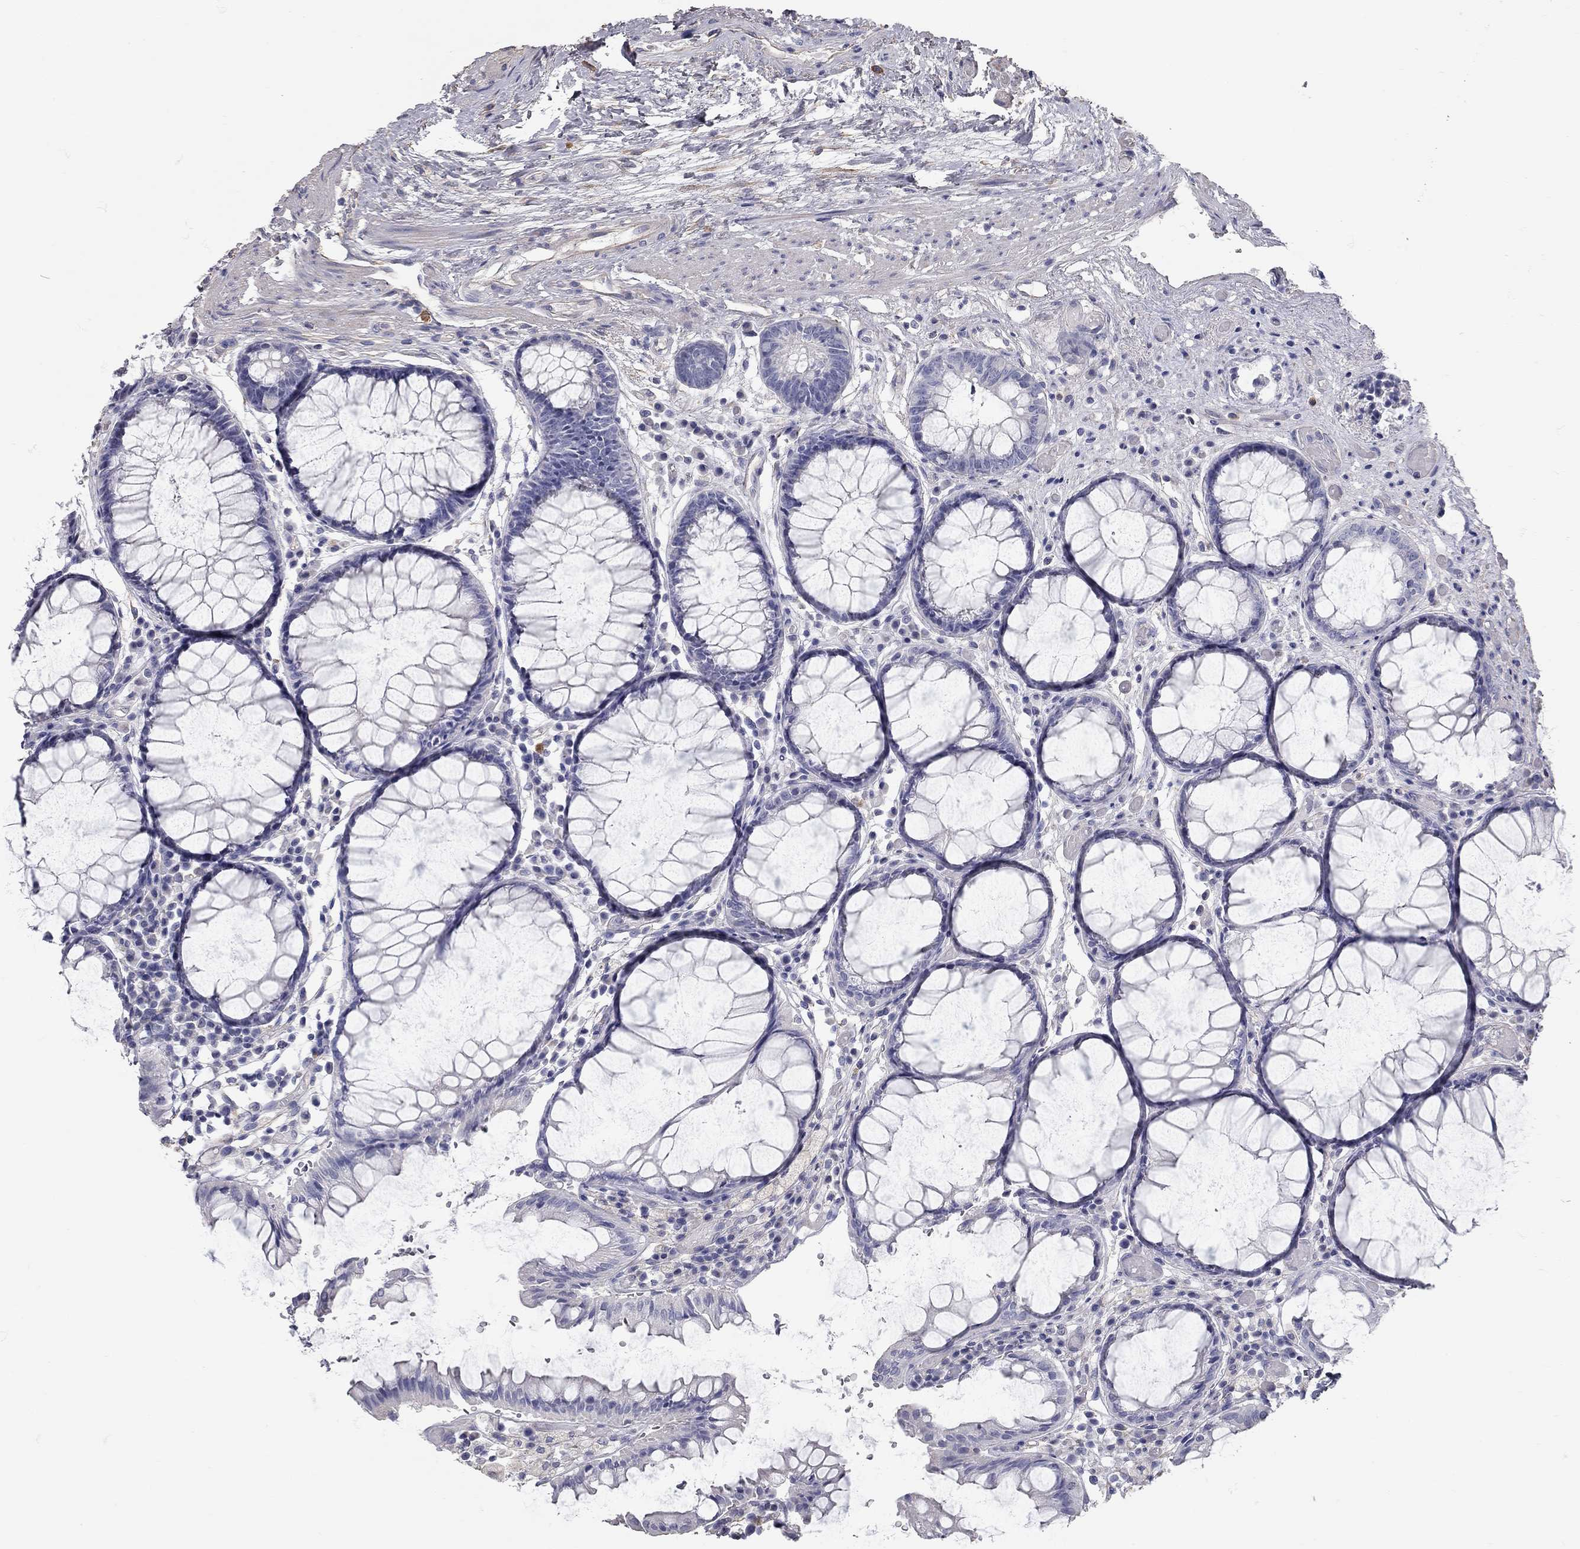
{"staining": {"intensity": "negative", "quantity": "none", "location": "none"}, "tissue": "rectum", "cell_type": "Glandular cells", "image_type": "normal", "snomed": [{"axis": "morphology", "description": "Normal tissue, NOS"}, {"axis": "topography", "description": "Rectum"}], "caption": "Immunohistochemical staining of unremarkable rectum displays no significant positivity in glandular cells. (DAB IHC visualized using brightfield microscopy, high magnification).", "gene": "C10orf90", "patient": {"sex": "female", "age": 68}}